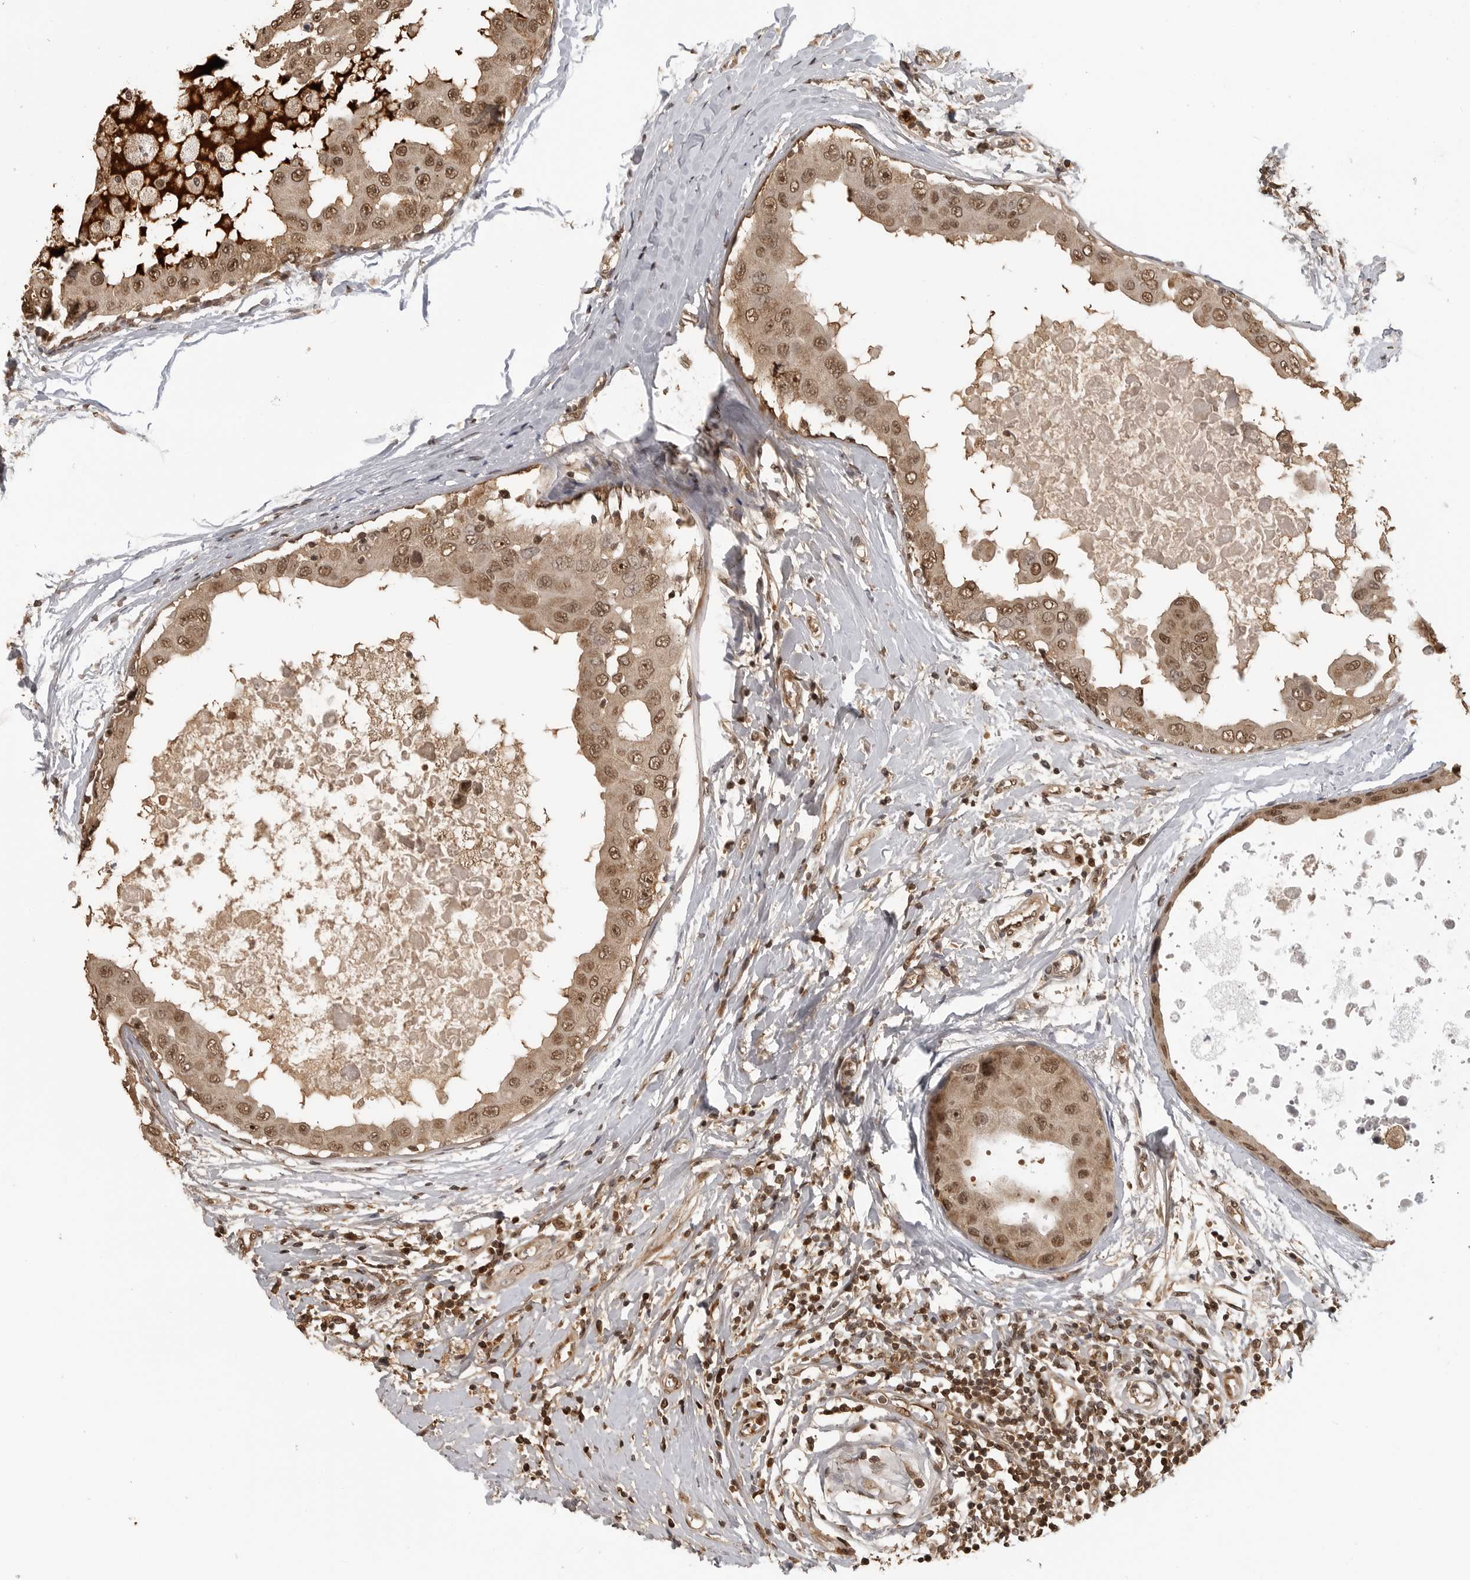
{"staining": {"intensity": "moderate", "quantity": ">75%", "location": "cytoplasmic/membranous,nuclear"}, "tissue": "breast cancer", "cell_type": "Tumor cells", "image_type": "cancer", "snomed": [{"axis": "morphology", "description": "Duct carcinoma"}, {"axis": "topography", "description": "Breast"}], "caption": "A medium amount of moderate cytoplasmic/membranous and nuclear expression is identified in about >75% of tumor cells in breast cancer tissue.", "gene": "CLOCK", "patient": {"sex": "female", "age": 27}}